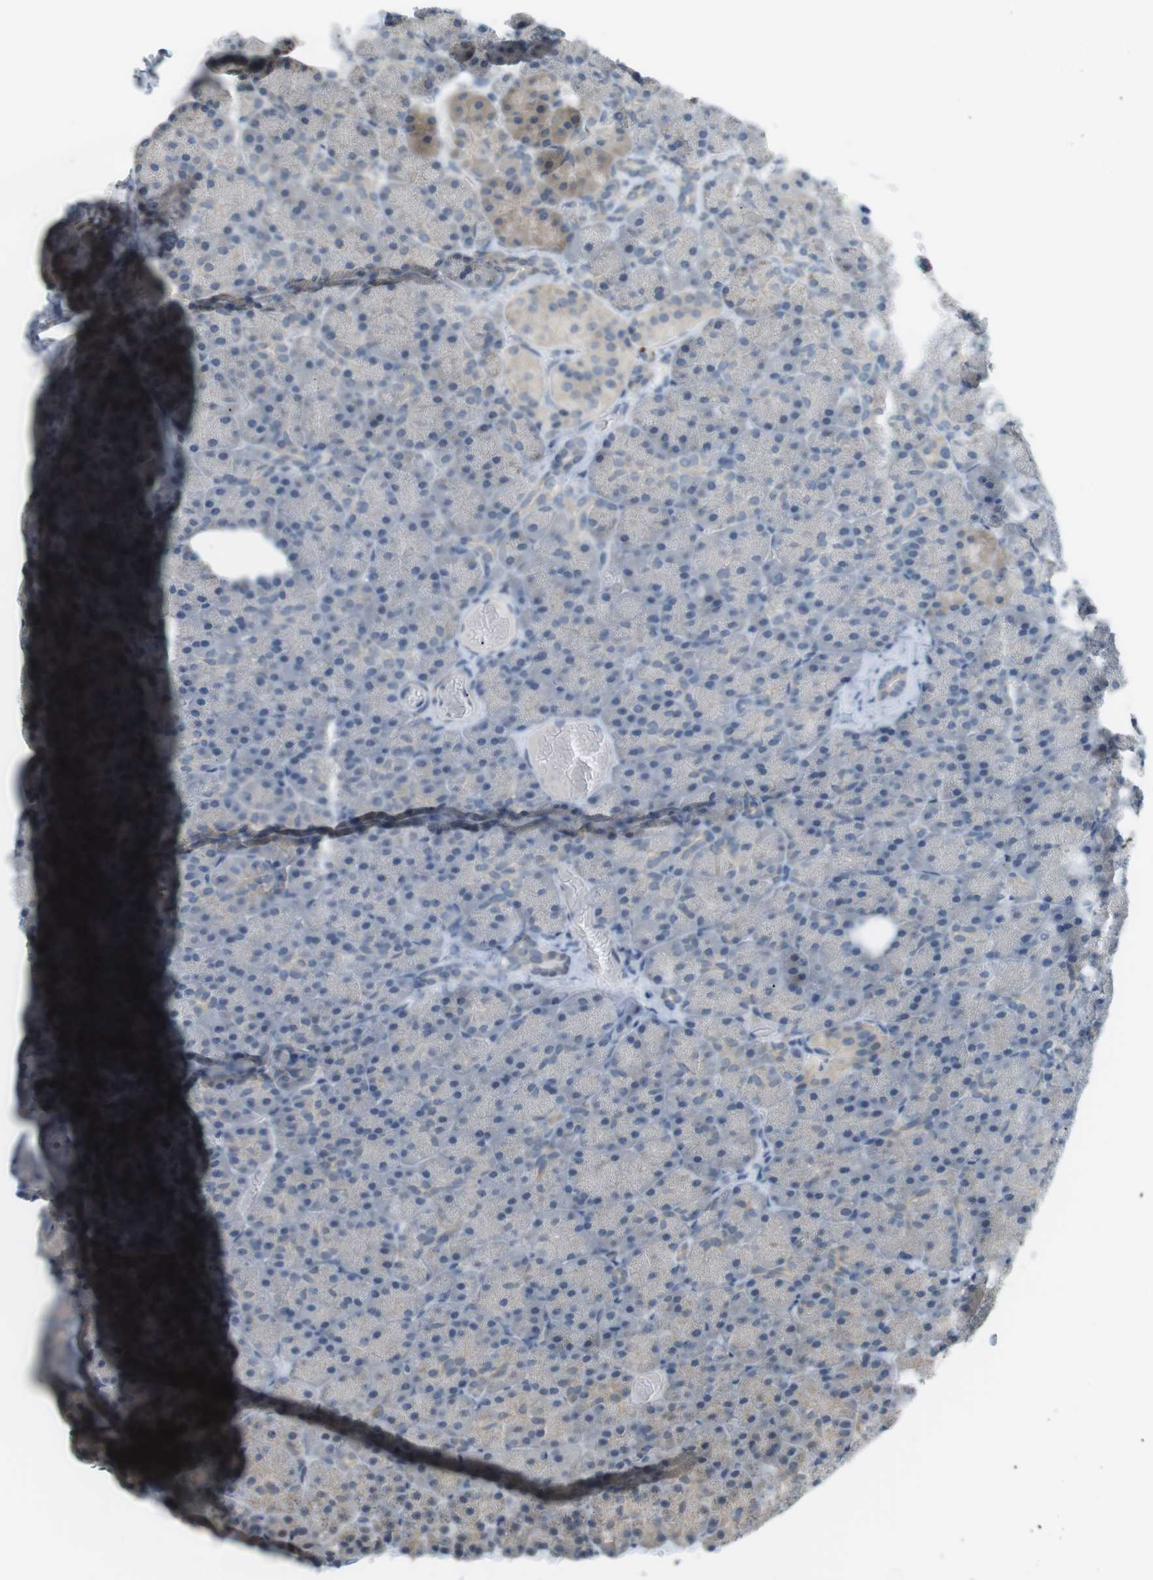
{"staining": {"intensity": "weak", "quantity": "<25%", "location": "cytoplasmic/membranous"}, "tissue": "pancreas", "cell_type": "Exocrine glandular cells", "image_type": "normal", "snomed": [{"axis": "morphology", "description": "Normal tissue, NOS"}, {"axis": "topography", "description": "Pancreas"}], "caption": "Immunohistochemistry image of normal pancreas: pancreas stained with DAB (3,3'-diaminobenzidine) displays no significant protein expression in exocrine glandular cells. (IHC, brightfield microscopy, high magnification).", "gene": "RTN3", "patient": {"sex": "female", "age": 35}}